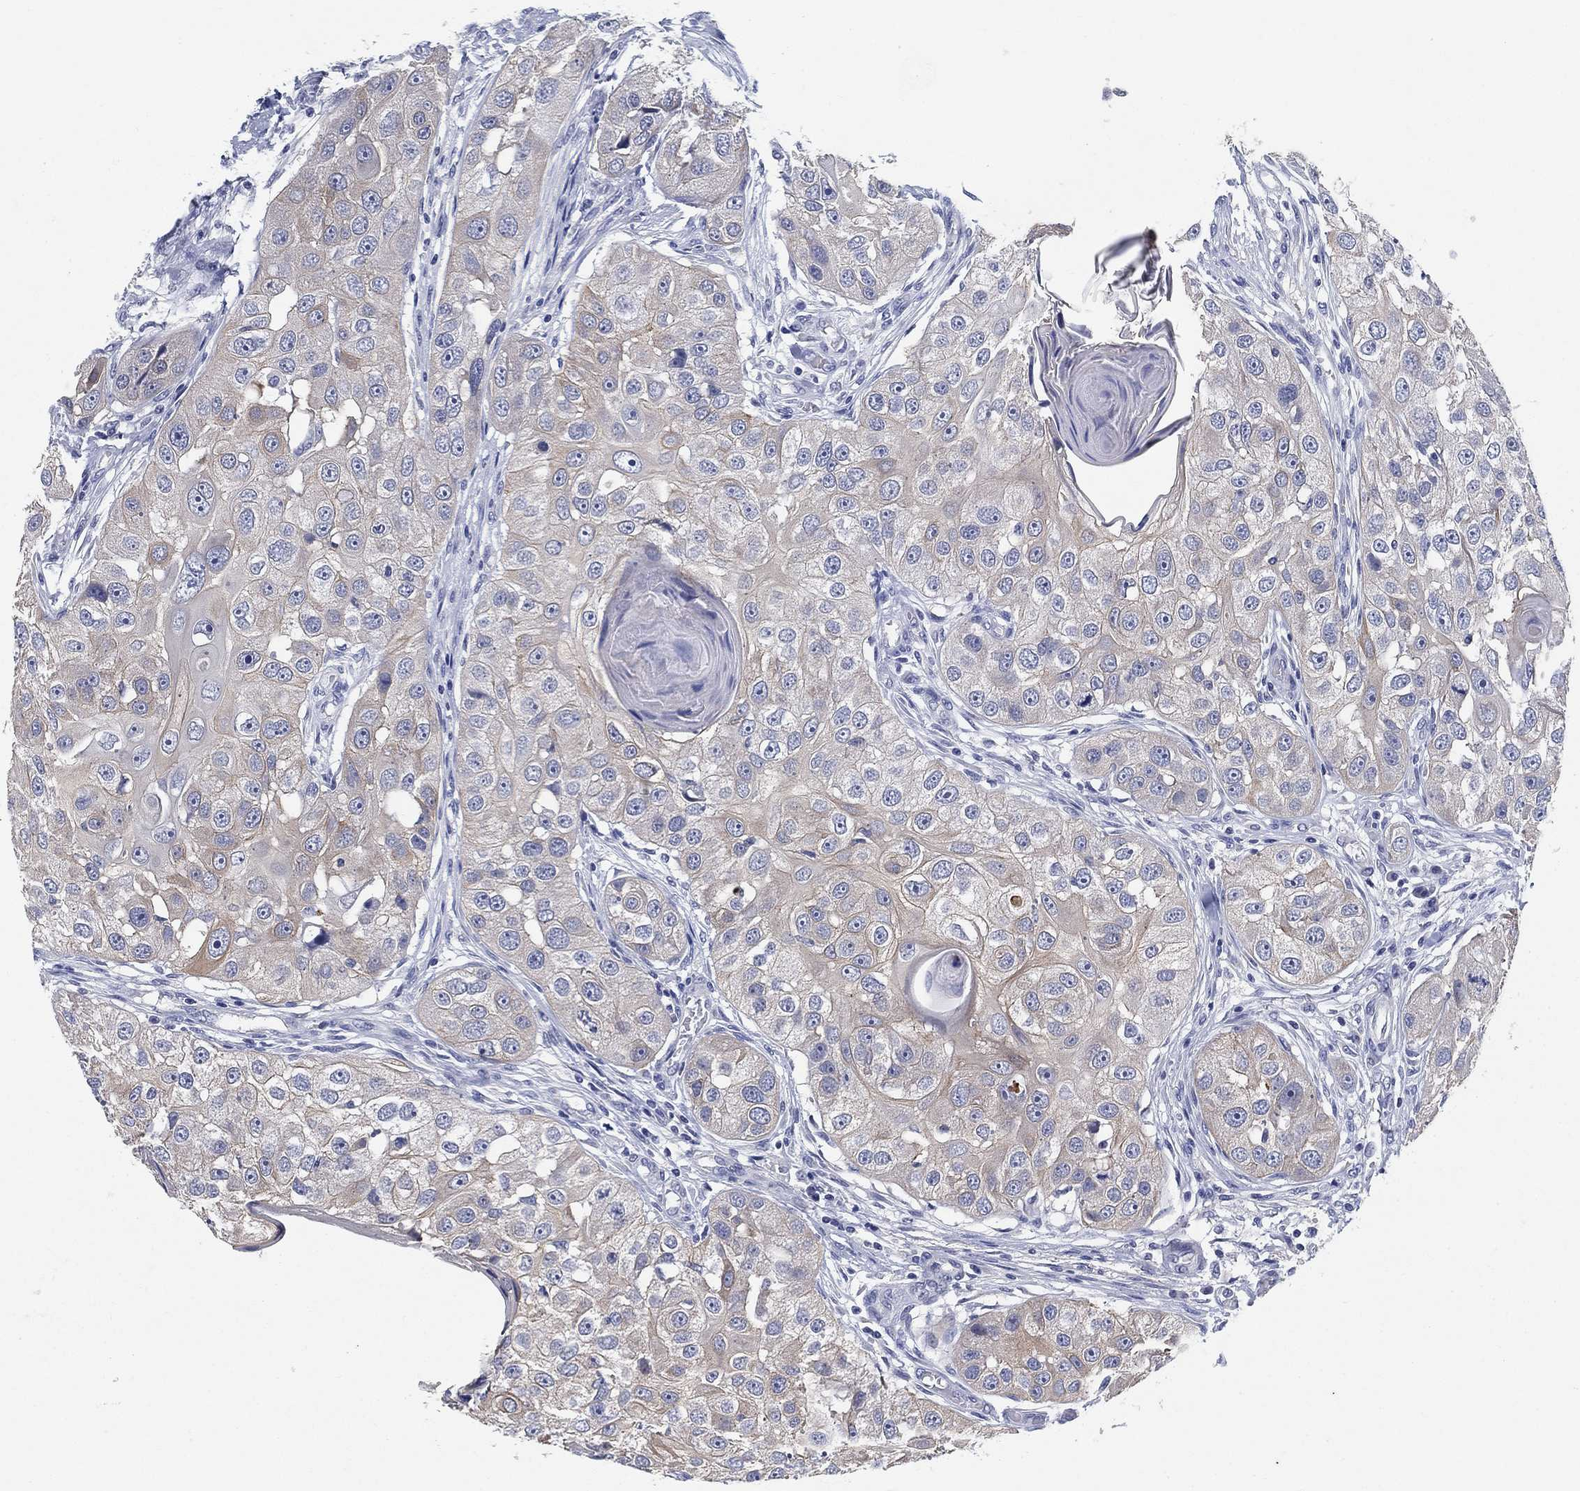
{"staining": {"intensity": "weak", "quantity": "<25%", "location": "cytoplasmic/membranous"}, "tissue": "head and neck cancer", "cell_type": "Tumor cells", "image_type": "cancer", "snomed": [{"axis": "morphology", "description": "Normal tissue, NOS"}, {"axis": "morphology", "description": "Squamous cell carcinoma, NOS"}, {"axis": "topography", "description": "Skeletal muscle"}, {"axis": "topography", "description": "Head-Neck"}], "caption": "IHC histopathology image of squamous cell carcinoma (head and neck) stained for a protein (brown), which displays no staining in tumor cells. The staining was performed using DAB to visualize the protein expression in brown, while the nuclei were stained in blue with hematoxylin (Magnification: 20x).", "gene": "CLUL1", "patient": {"sex": "male", "age": 51}}